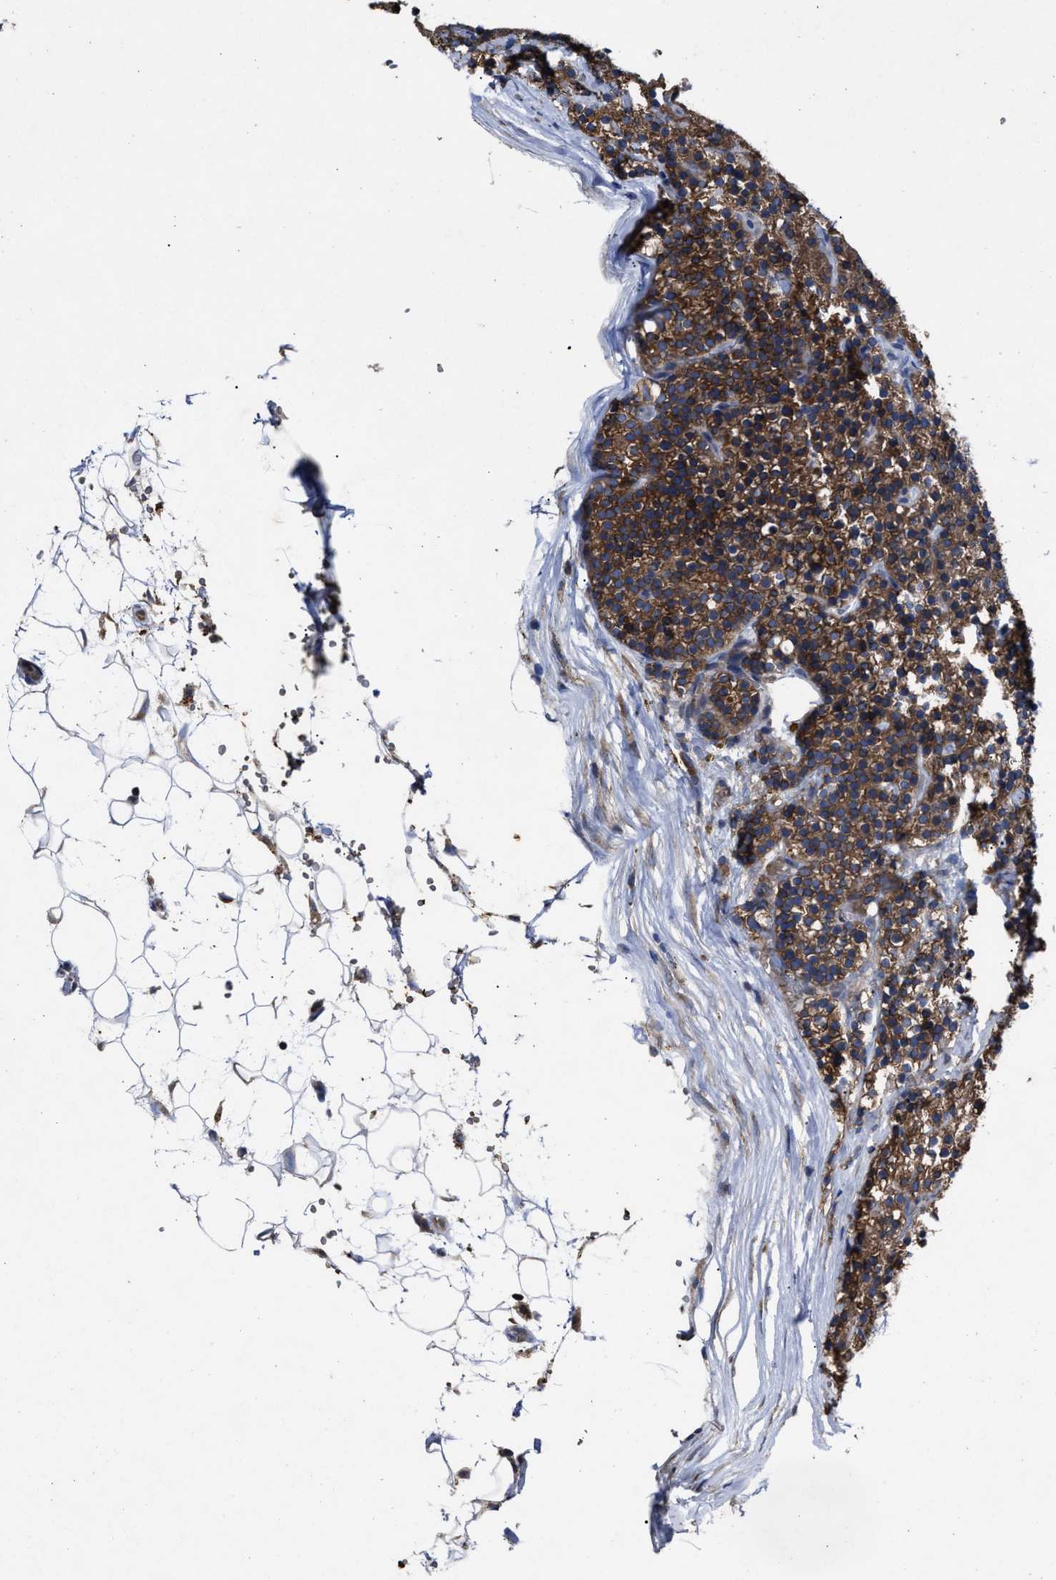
{"staining": {"intensity": "strong", "quantity": ">75%", "location": "cytoplasmic/membranous"}, "tissue": "parathyroid gland", "cell_type": "Glandular cells", "image_type": "normal", "snomed": [{"axis": "morphology", "description": "Normal tissue, NOS"}, {"axis": "morphology", "description": "Adenoma, NOS"}, {"axis": "topography", "description": "Parathyroid gland"}], "caption": "This image demonstrates benign parathyroid gland stained with immunohistochemistry (IHC) to label a protein in brown. The cytoplasmic/membranous of glandular cells show strong positivity for the protein. Nuclei are counter-stained blue.", "gene": "UPF1", "patient": {"sex": "male", "age": 75}}